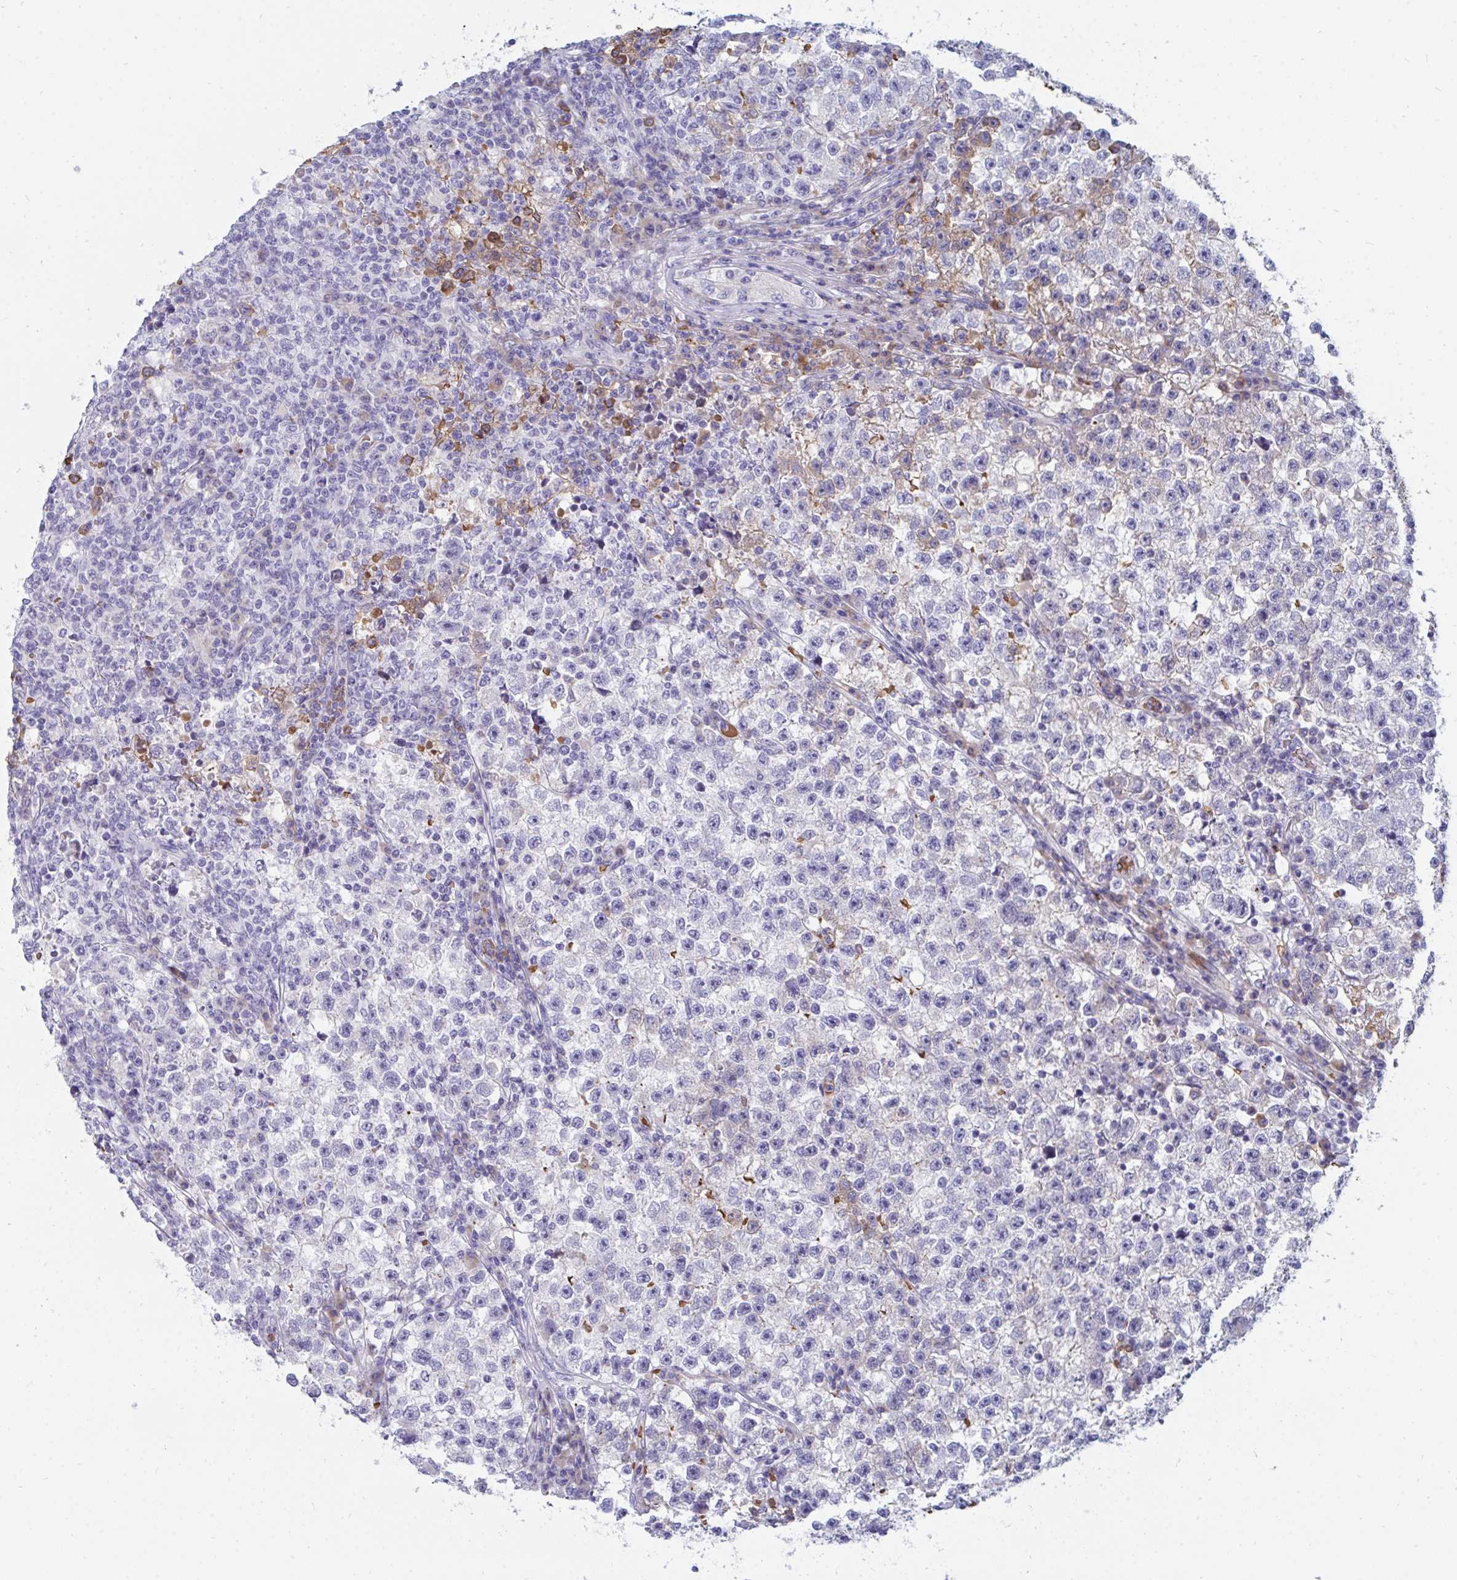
{"staining": {"intensity": "negative", "quantity": "none", "location": "none"}, "tissue": "testis cancer", "cell_type": "Tumor cells", "image_type": "cancer", "snomed": [{"axis": "morphology", "description": "Seminoma, NOS"}, {"axis": "topography", "description": "Testis"}], "caption": "Micrograph shows no significant protein expression in tumor cells of seminoma (testis).", "gene": "MROH2B", "patient": {"sex": "male", "age": 22}}